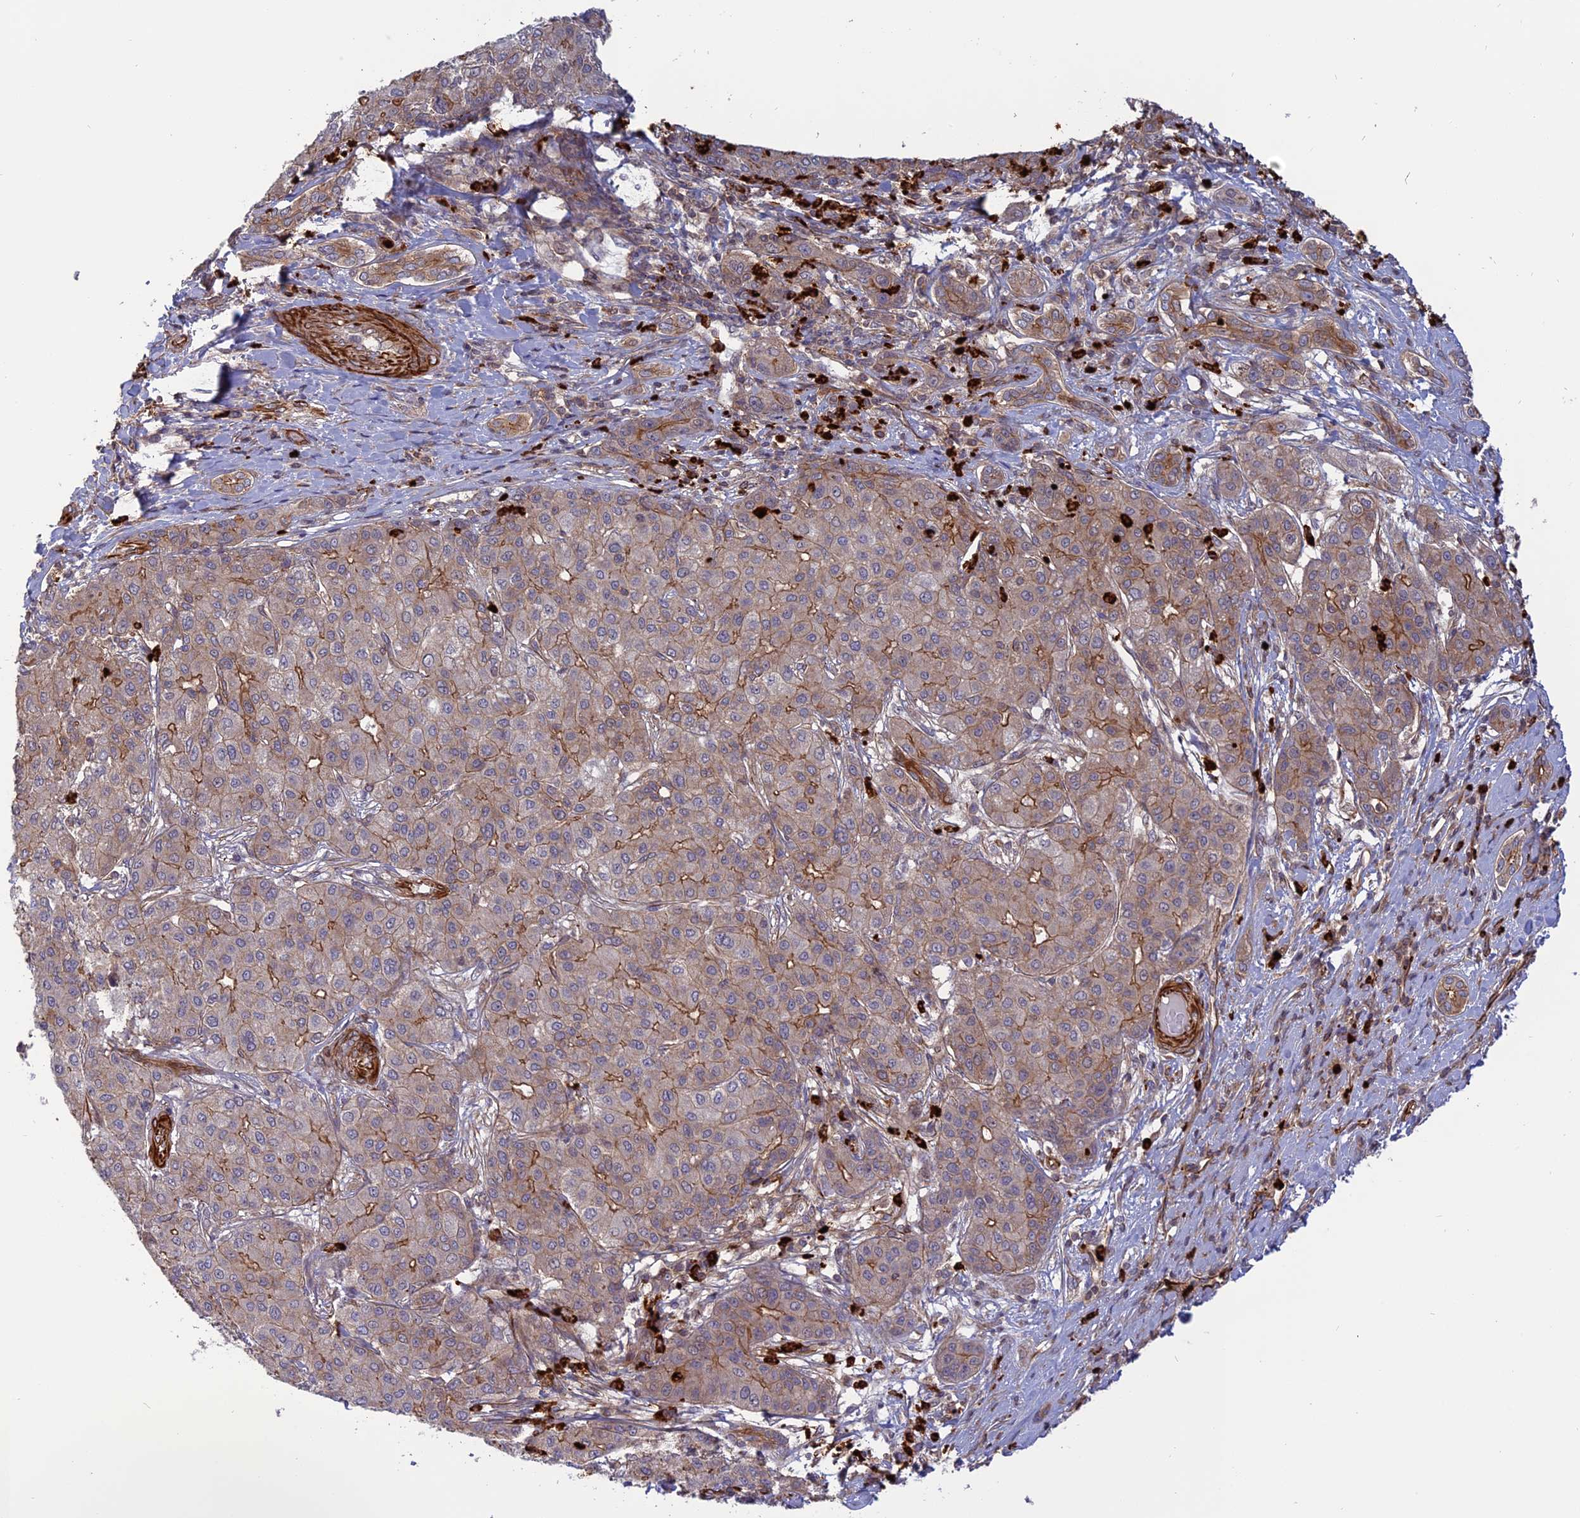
{"staining": {"intensity": "moderate", "quantity": "25%-75%", "location": "cytoplasmic/membranous"}, "tissue": "liver cancer", "cell_type": "Tumor cells", "image_type": "cancer", "snomed": [{"axis": "morphology", "description": "Carcinoma, Hepatocellular, NOS"}, {"axis": "topography", "description": "Liver"}], "caption": "Hepatocellular carcinoma (liver) stained with a protein marker shows moderate staining in tumor cells.", "gene": "PHLDB3", "patient": {"sex": "male", "age": 65}}